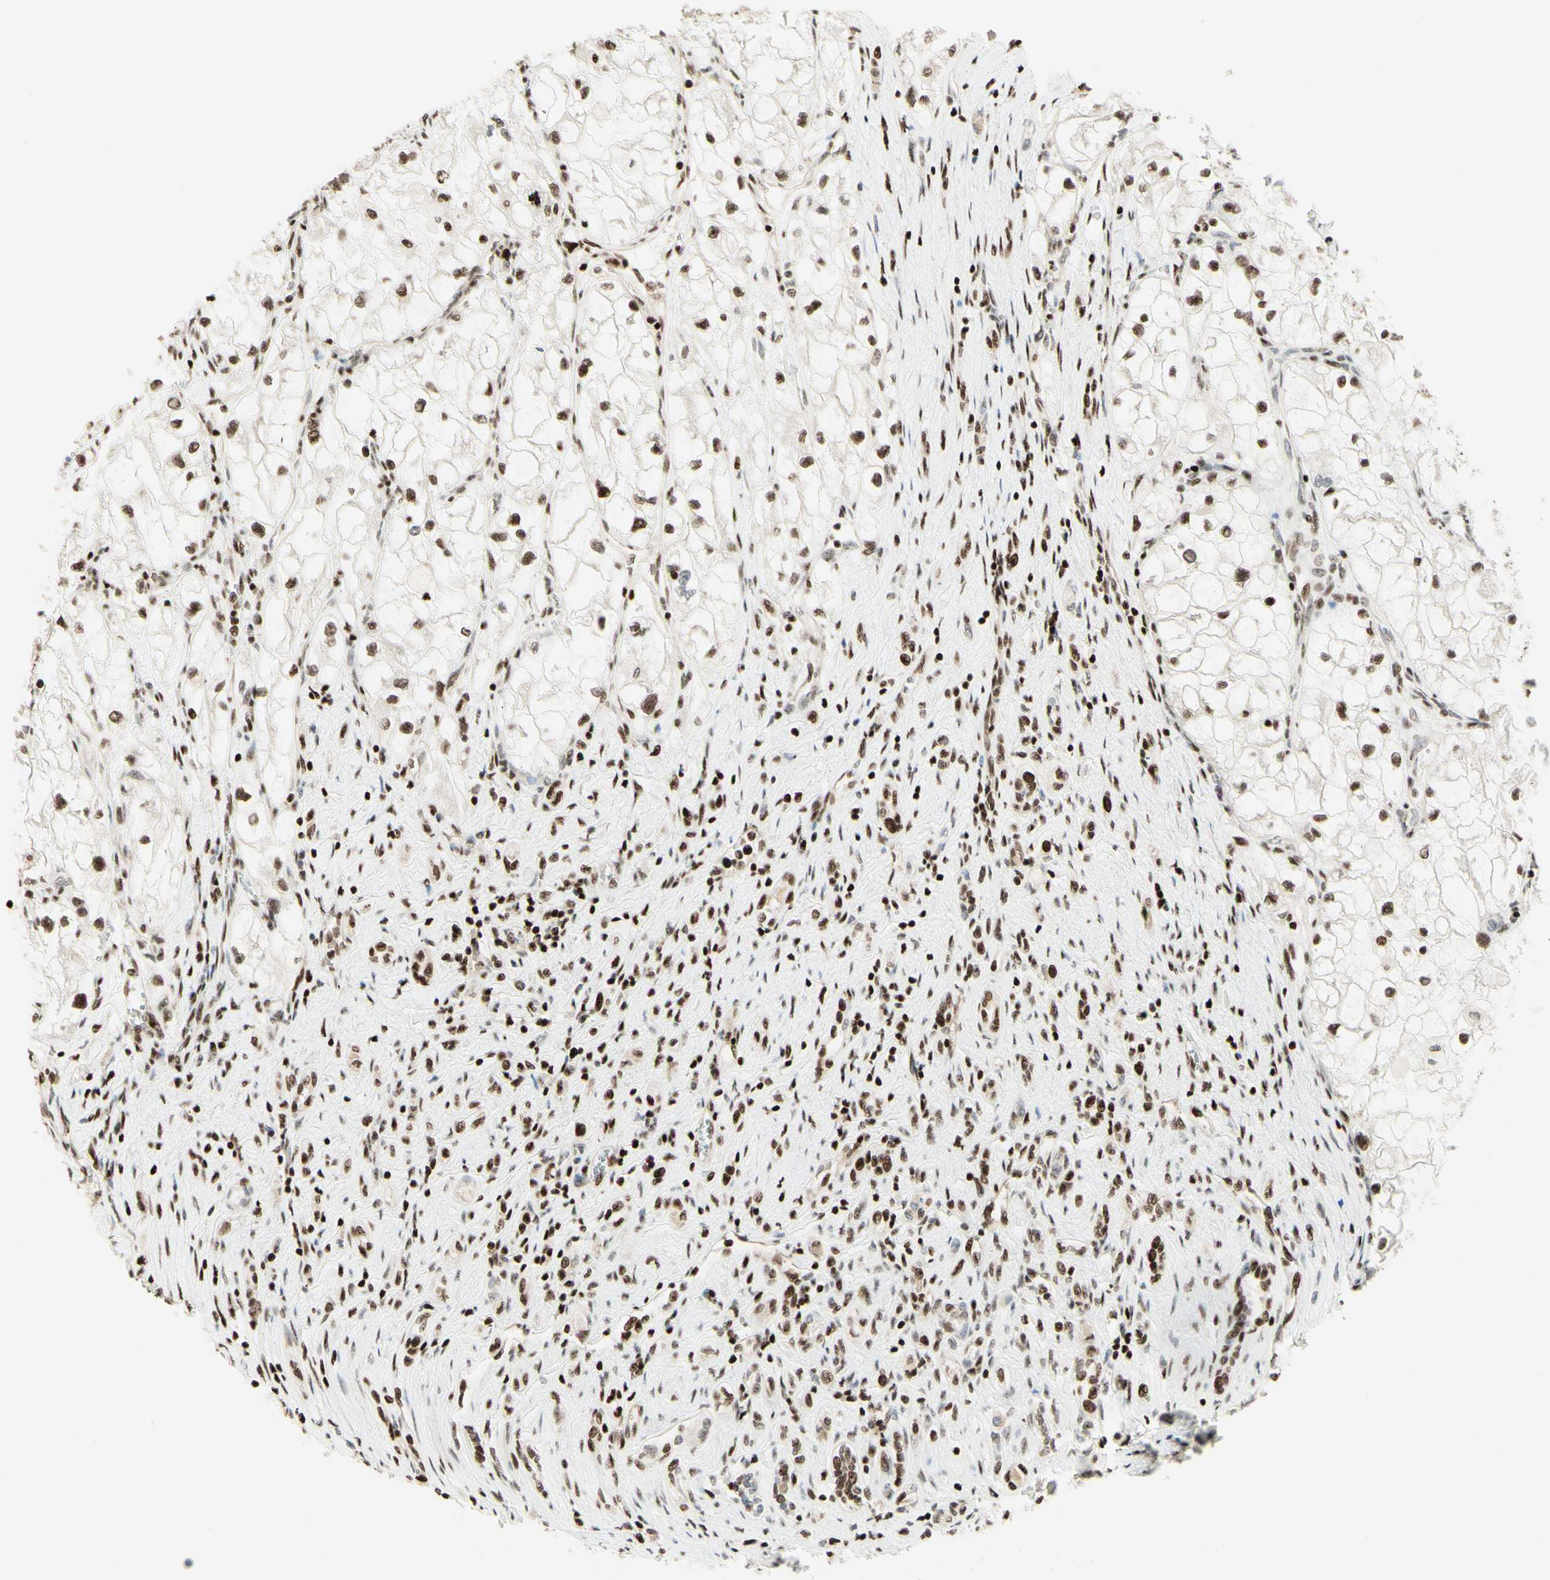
{"staining": {"intensity": "moderate", "quantity": ">75%", "location": "cytoplasmic/membranous,nuclear"}, "tissue": "renal cancer", "cell_type": "Tumor cells", "image_type": "cancer", "snomed": [{"axis": "morphology", "description": "Adenocarcinoma, NOS"}, {"axis": "topography", "description": "Kidney"}], "caption": "The micrograph exhibits a brown stain indicating the presence of a protein in the cytoplasmic/membranous and nuclear of tumor cells in renal adenocarcinoma. (DAB (3,3'-diaminobenzidine) = brown stain, brightfield microscopy at high magnification).", "gene": "CDKL5", "patient": {"sex": "female", "age": 70}}